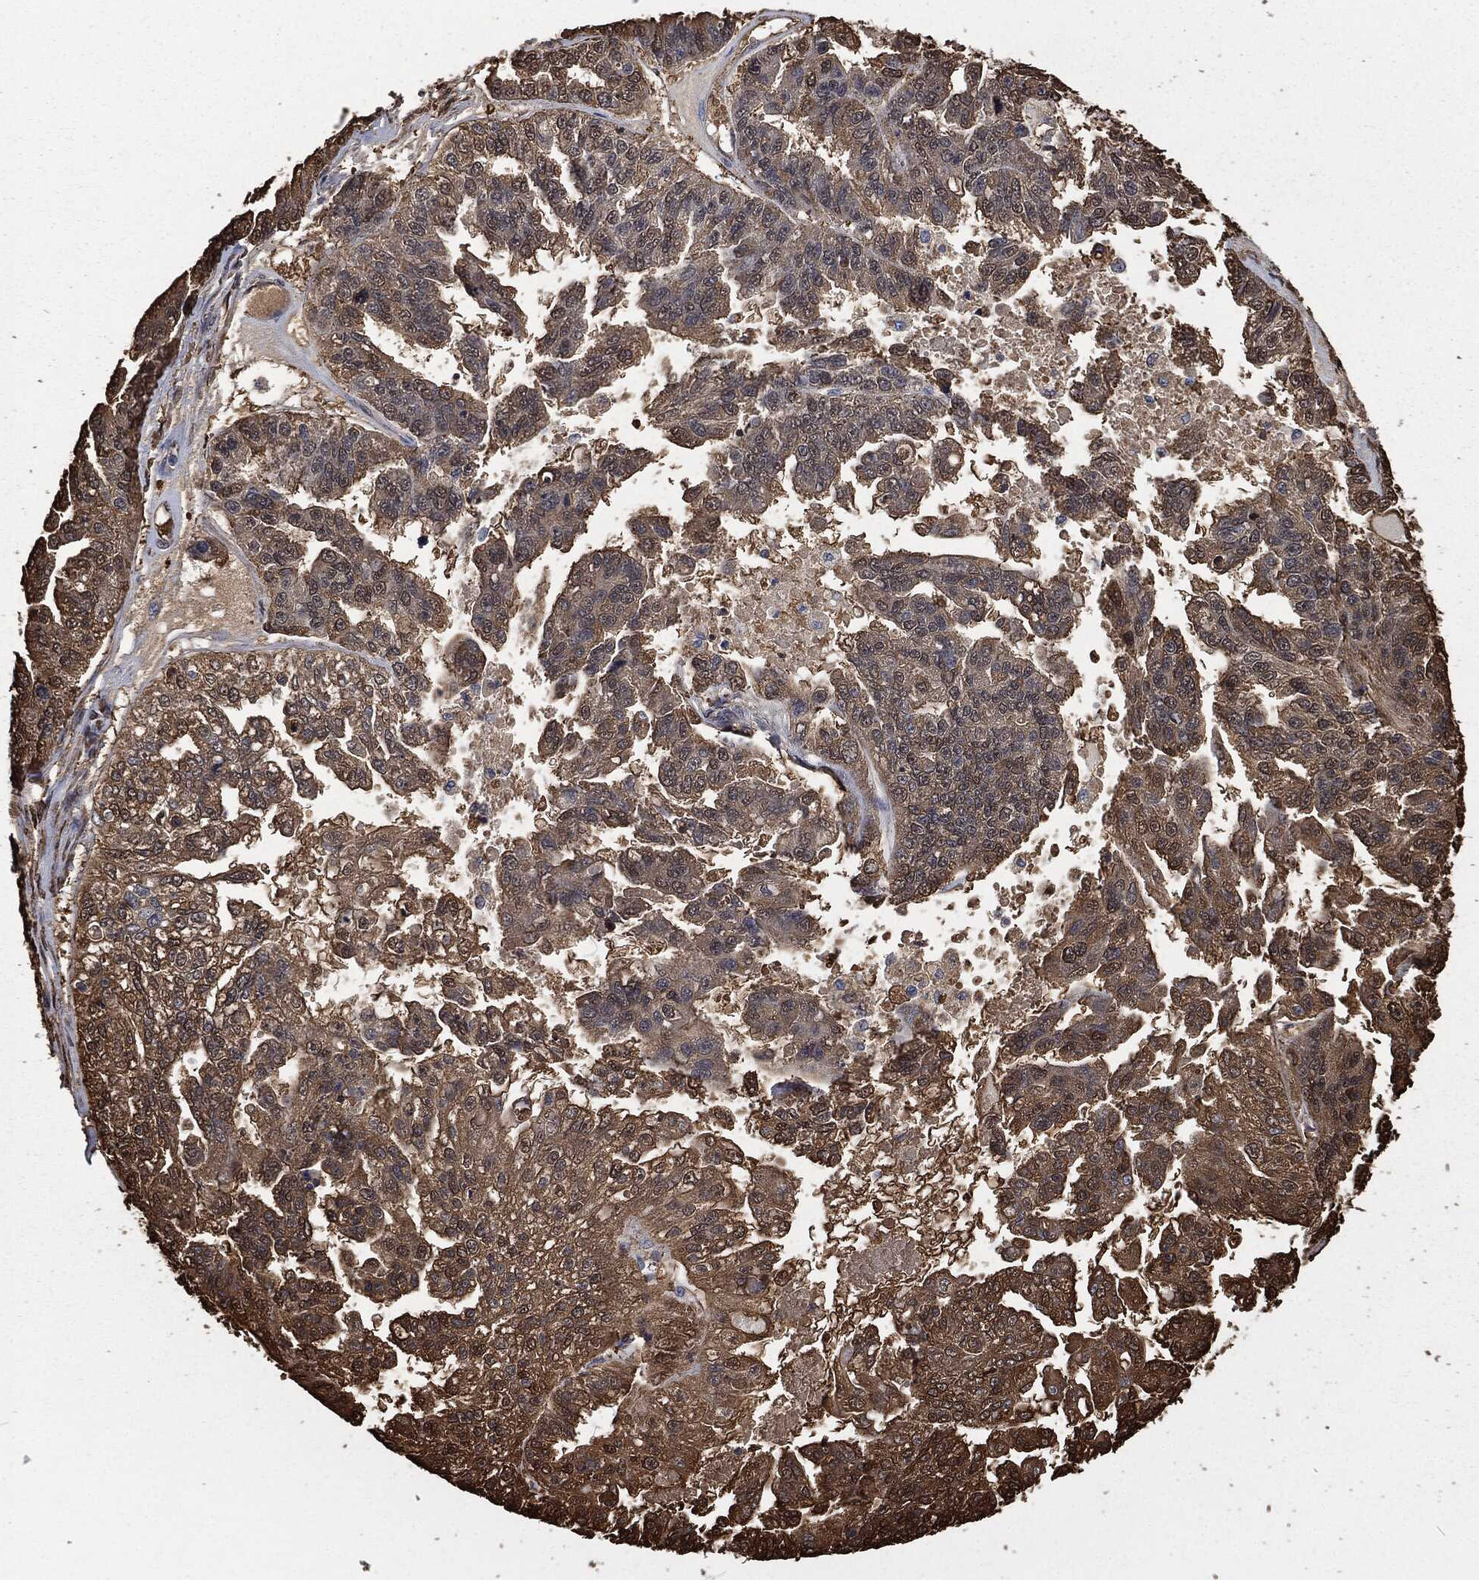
{"staining": {"intensity": "moderate", "quantity": "25%-75%", "location": "cytoplasmic/membranous"}, "tissue": "ovarian cancer", "cell_type": "Tumor cells", "image_type": "cancer", "snomed": [{"axis": "morphology", "description": "Cystadenocarcinoma, serous, NOS"}, {"axis": "topography", "description": "Ovary"}], "caption": "Immunohistochemical staining of human ovarian cancer (serous cystadenocarcinoma) shows moderate cytoplasmic/membranous protein expression in approximately 25%-75% of tumor cells.", "gene": "PRDX4", "patient": {"sex": "female", "age": 58}}